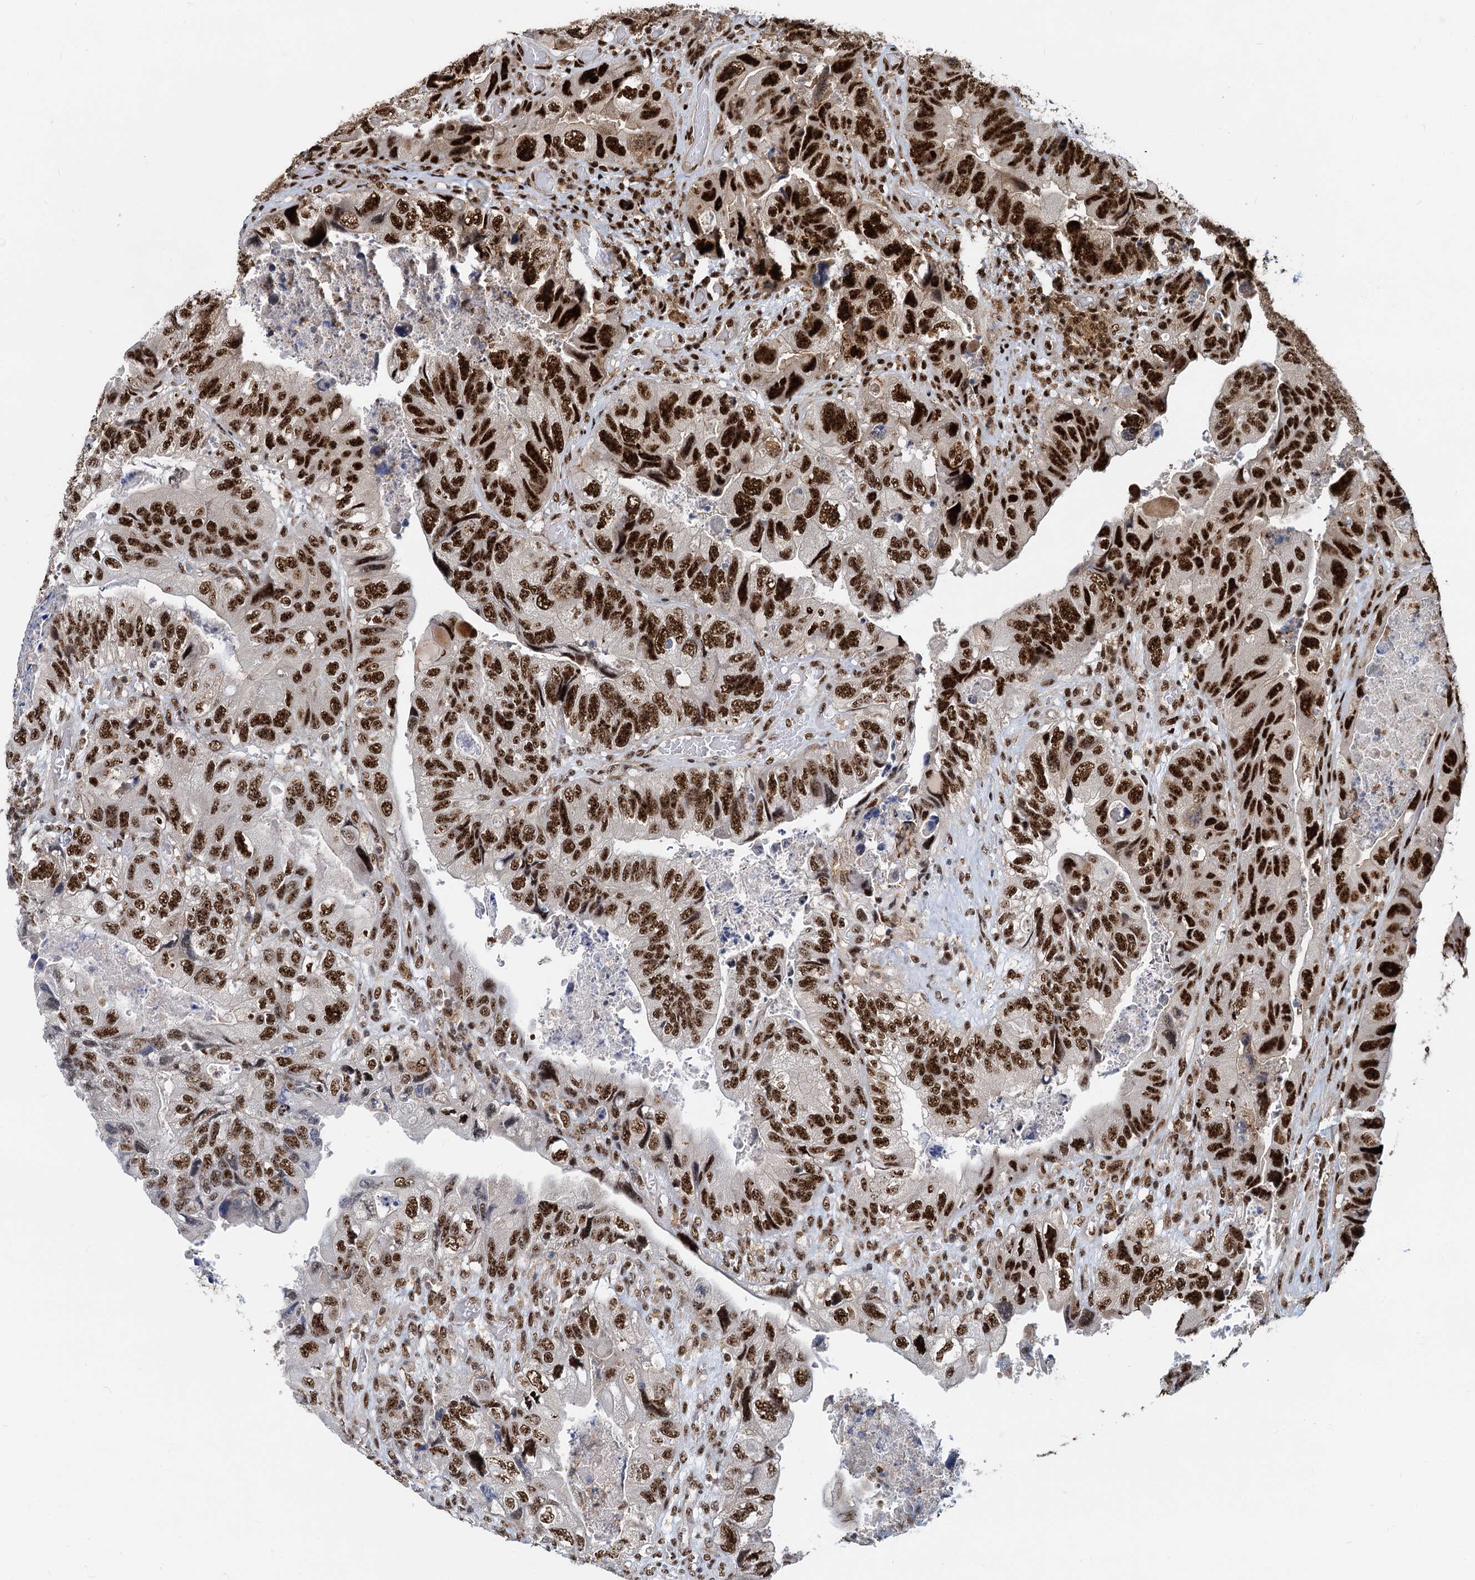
{"staining": {"intensity": "strong", "quantity": ">75%", "location": "nuclear"}, "tissue": "colorectal cancer", "cell_type": "Tumor cells", "image_type": "cancer", "snomed": [{"axis": "morphology", "description": "Adenocarcinoma, NOS"}, {"axis": "topography", "description": "Rectum"}], "caption": "IHC of human colorectal adenocarcinoma shows high levels of strong nuclear staining in about >75% of tumor cells. The staining was performed using DAB (3,3'-diaminobenzidine) to visualize the protein expression in brown, while the nuclei were stained in blue with hematoxylin (Magnification: 20x).", "gene": "RBM26", "patient": {"sex": "male", "age": 63}}